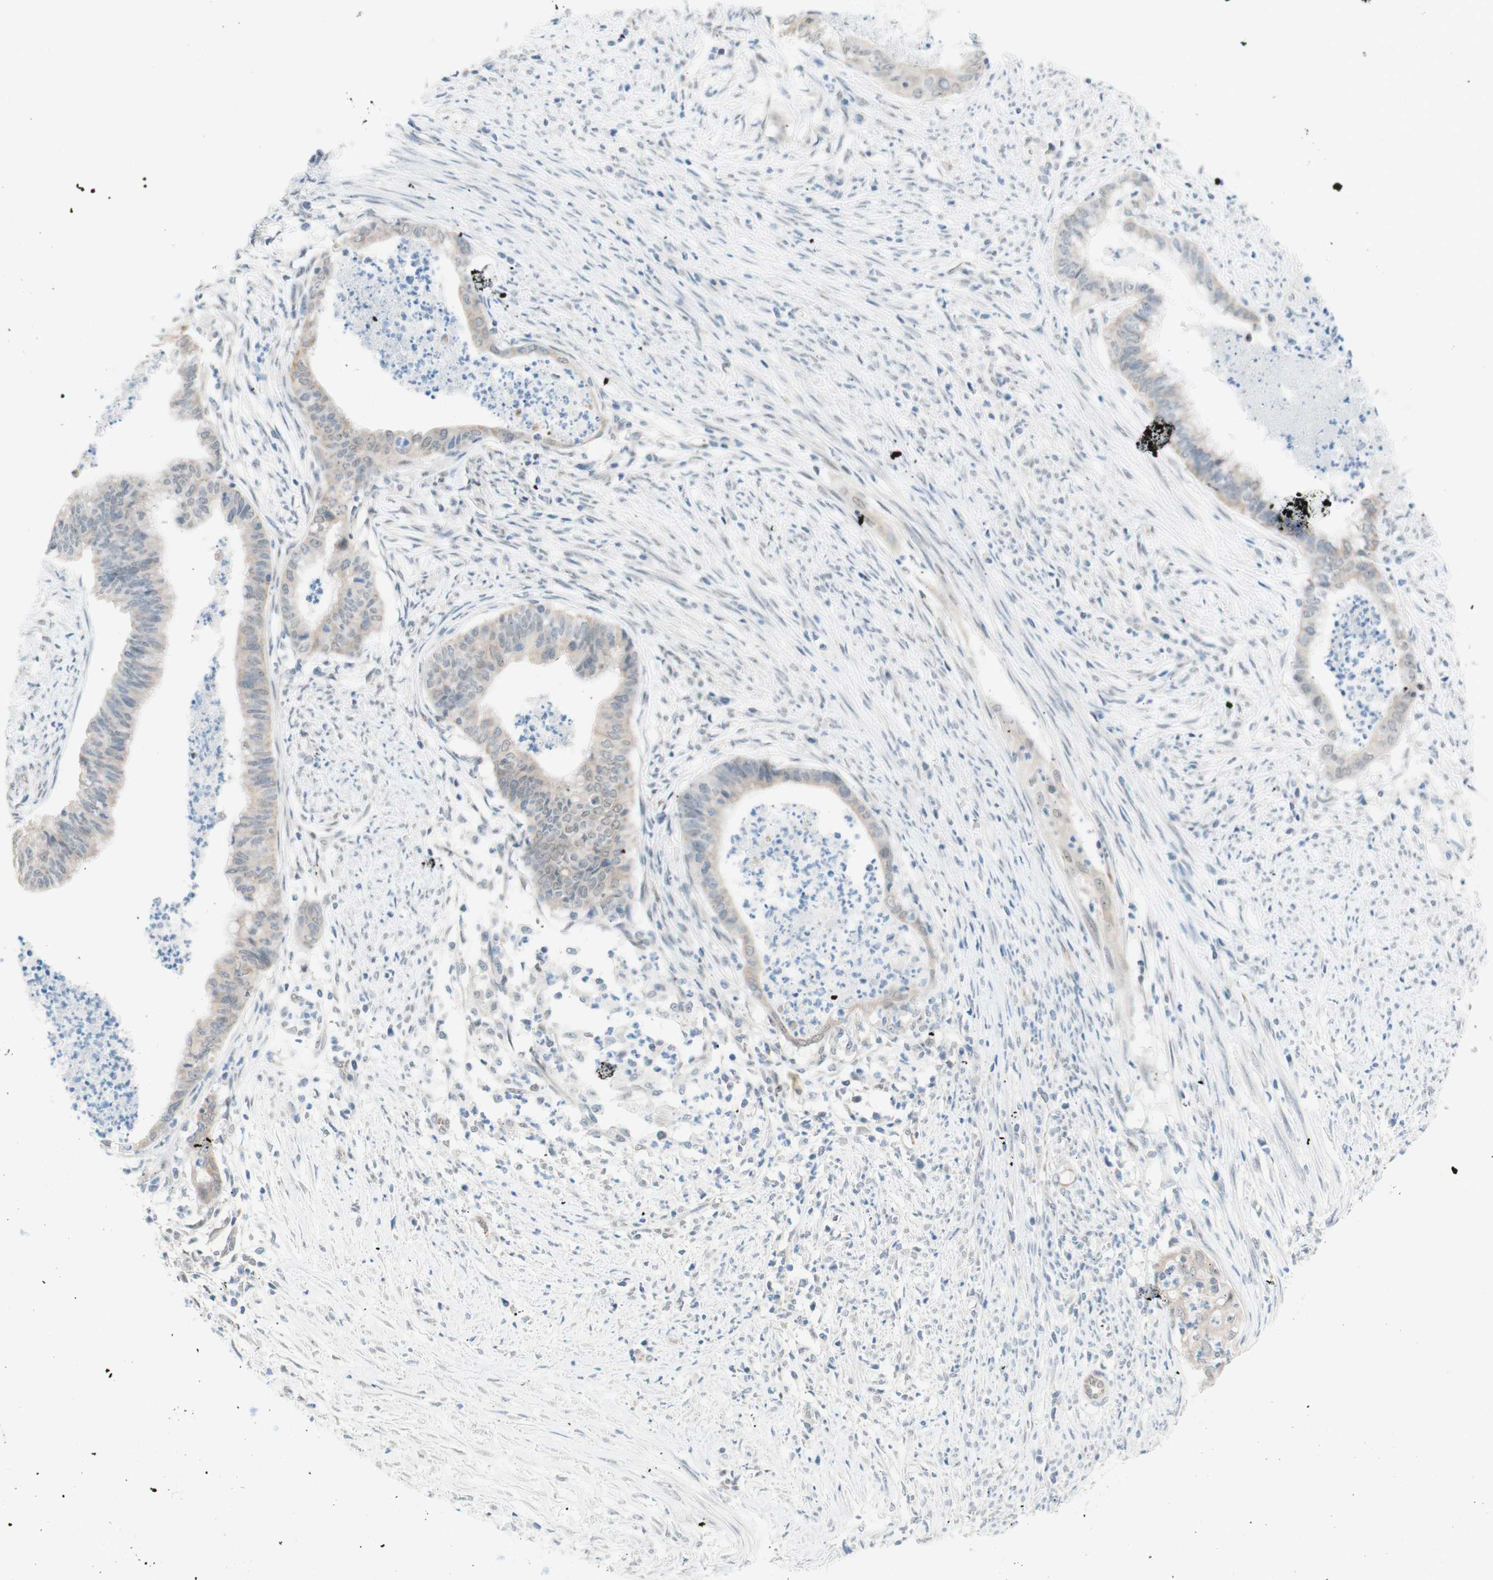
{"staining": {"intensity": "weak", "quantity": "25%-75%", "location": "cytoplasmic/membranous"}, "tissue": "endometrial cancer", "cell_type": "Tumor cells", "image_type": "cancer", "snomed": [{"axis": "morphology", "description": "Necrosis, NOS"}, {"axis": "morphology", "description": "Adenocarcinoma, NOS"}, {"axis": "topography", "description": "Endometrium"}], "caption": "This image displays immunohistochemistry (IHC) staining of endometrial adenocarcinoma, with low weak cytoplasmic/membranous staining in approximately 25%-75% of tumor cells.", "gene": "JPH1", "patient": {"sex": "female", "age": 79}}